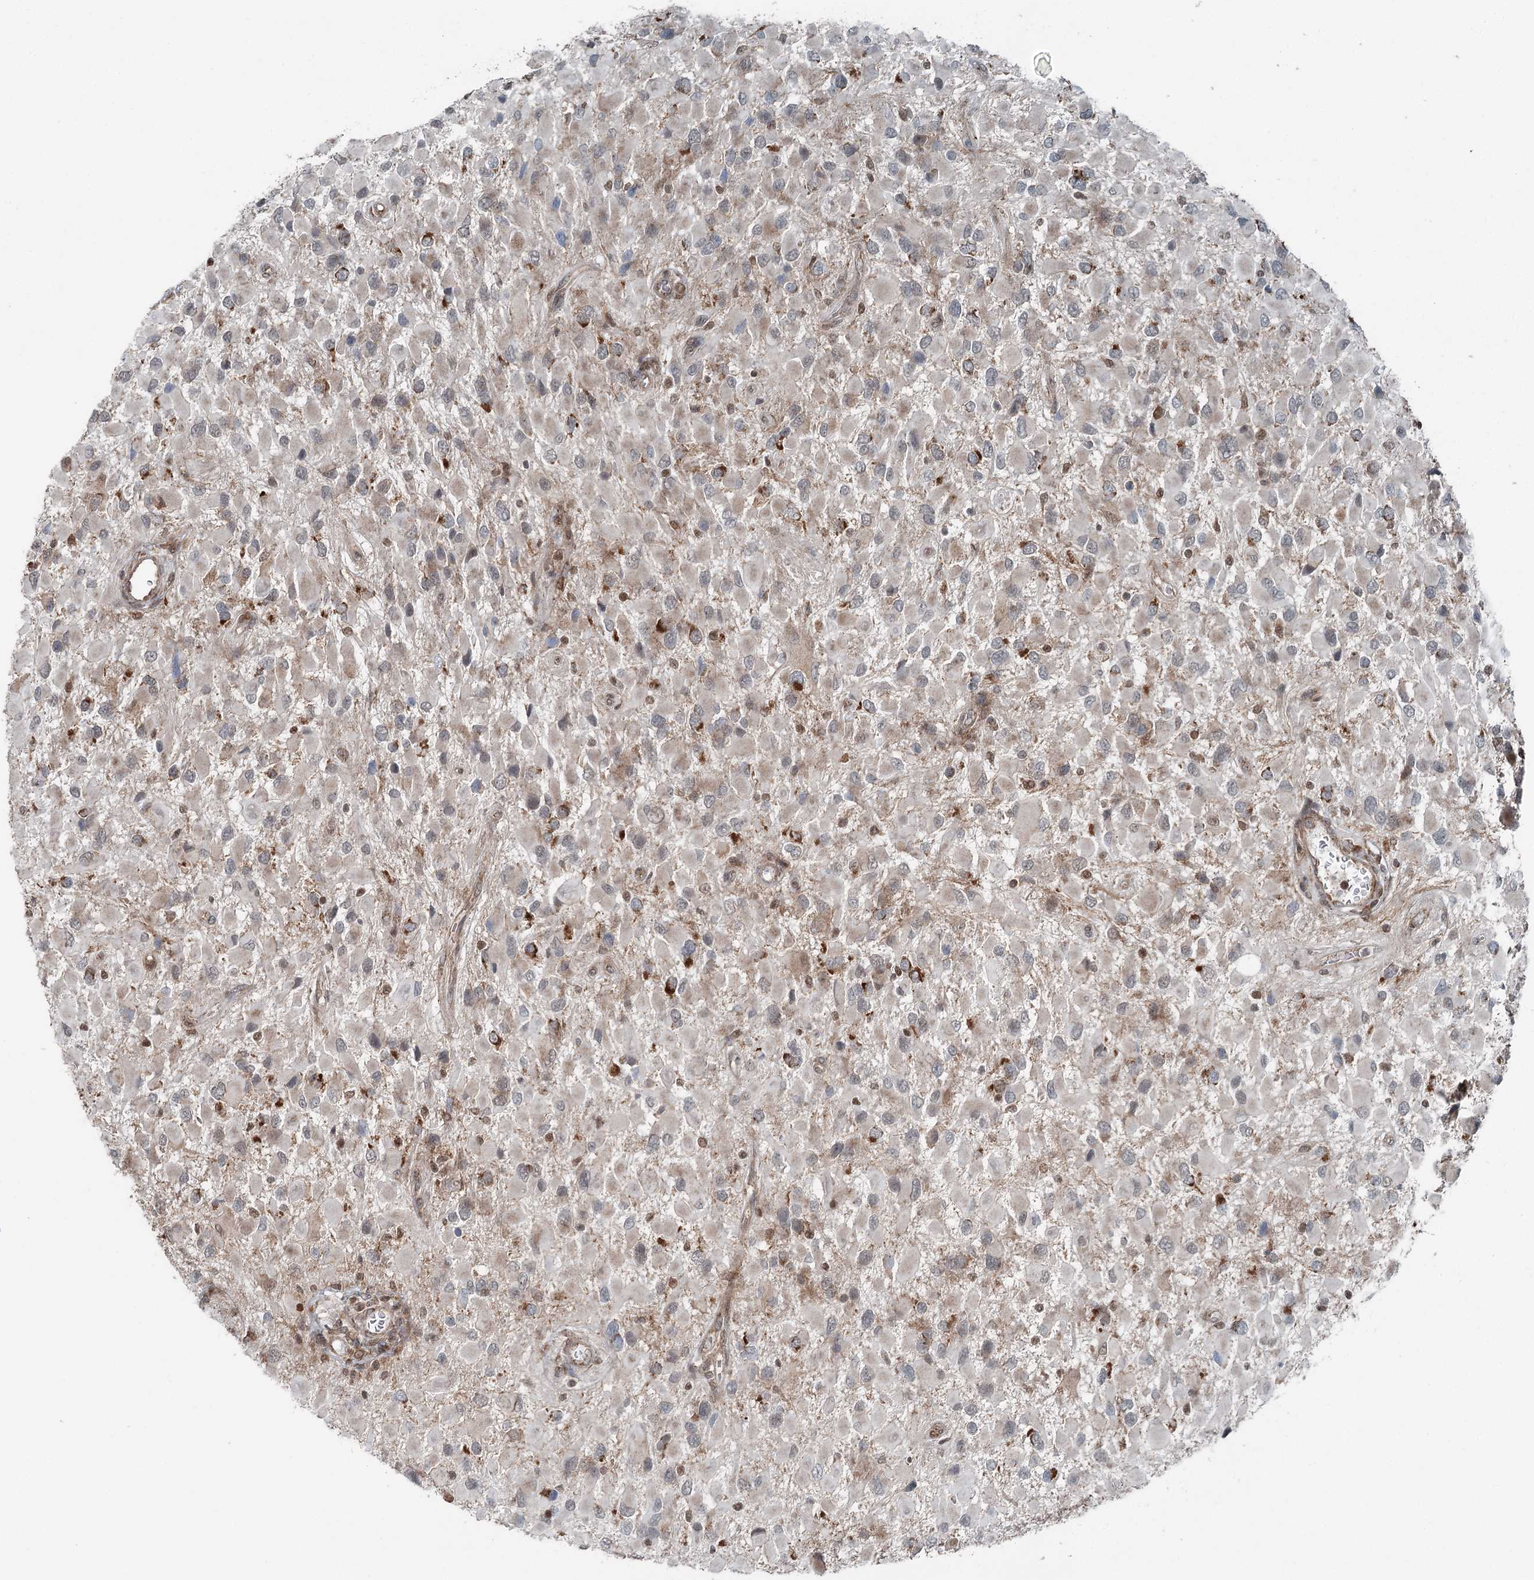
{"staining": {"intensity": "moderate", "quantity": "<25%", "location": "cytoplasmic/membranous"}, "tissue": "glioma", "cell_type": "Tumor cells", "image_type": "cancer", "snomed": [{"axis": "morphology", "description": "Glioma, malignant, High grade"}, {"axis": "topography", "description": "Brain"}], "caption": "High-magnification brightfield microscopy of glioma stained with DAB (3,3'-diaminobenzidine) (brown) and counterstained with hematoxylin (blue). tumor cells exhibit moderate cytoplasmic/membranous positivity is identified in about<25% of cells.", "gene": "WAPL", "patient": {"sex": "male", "age": 53}}